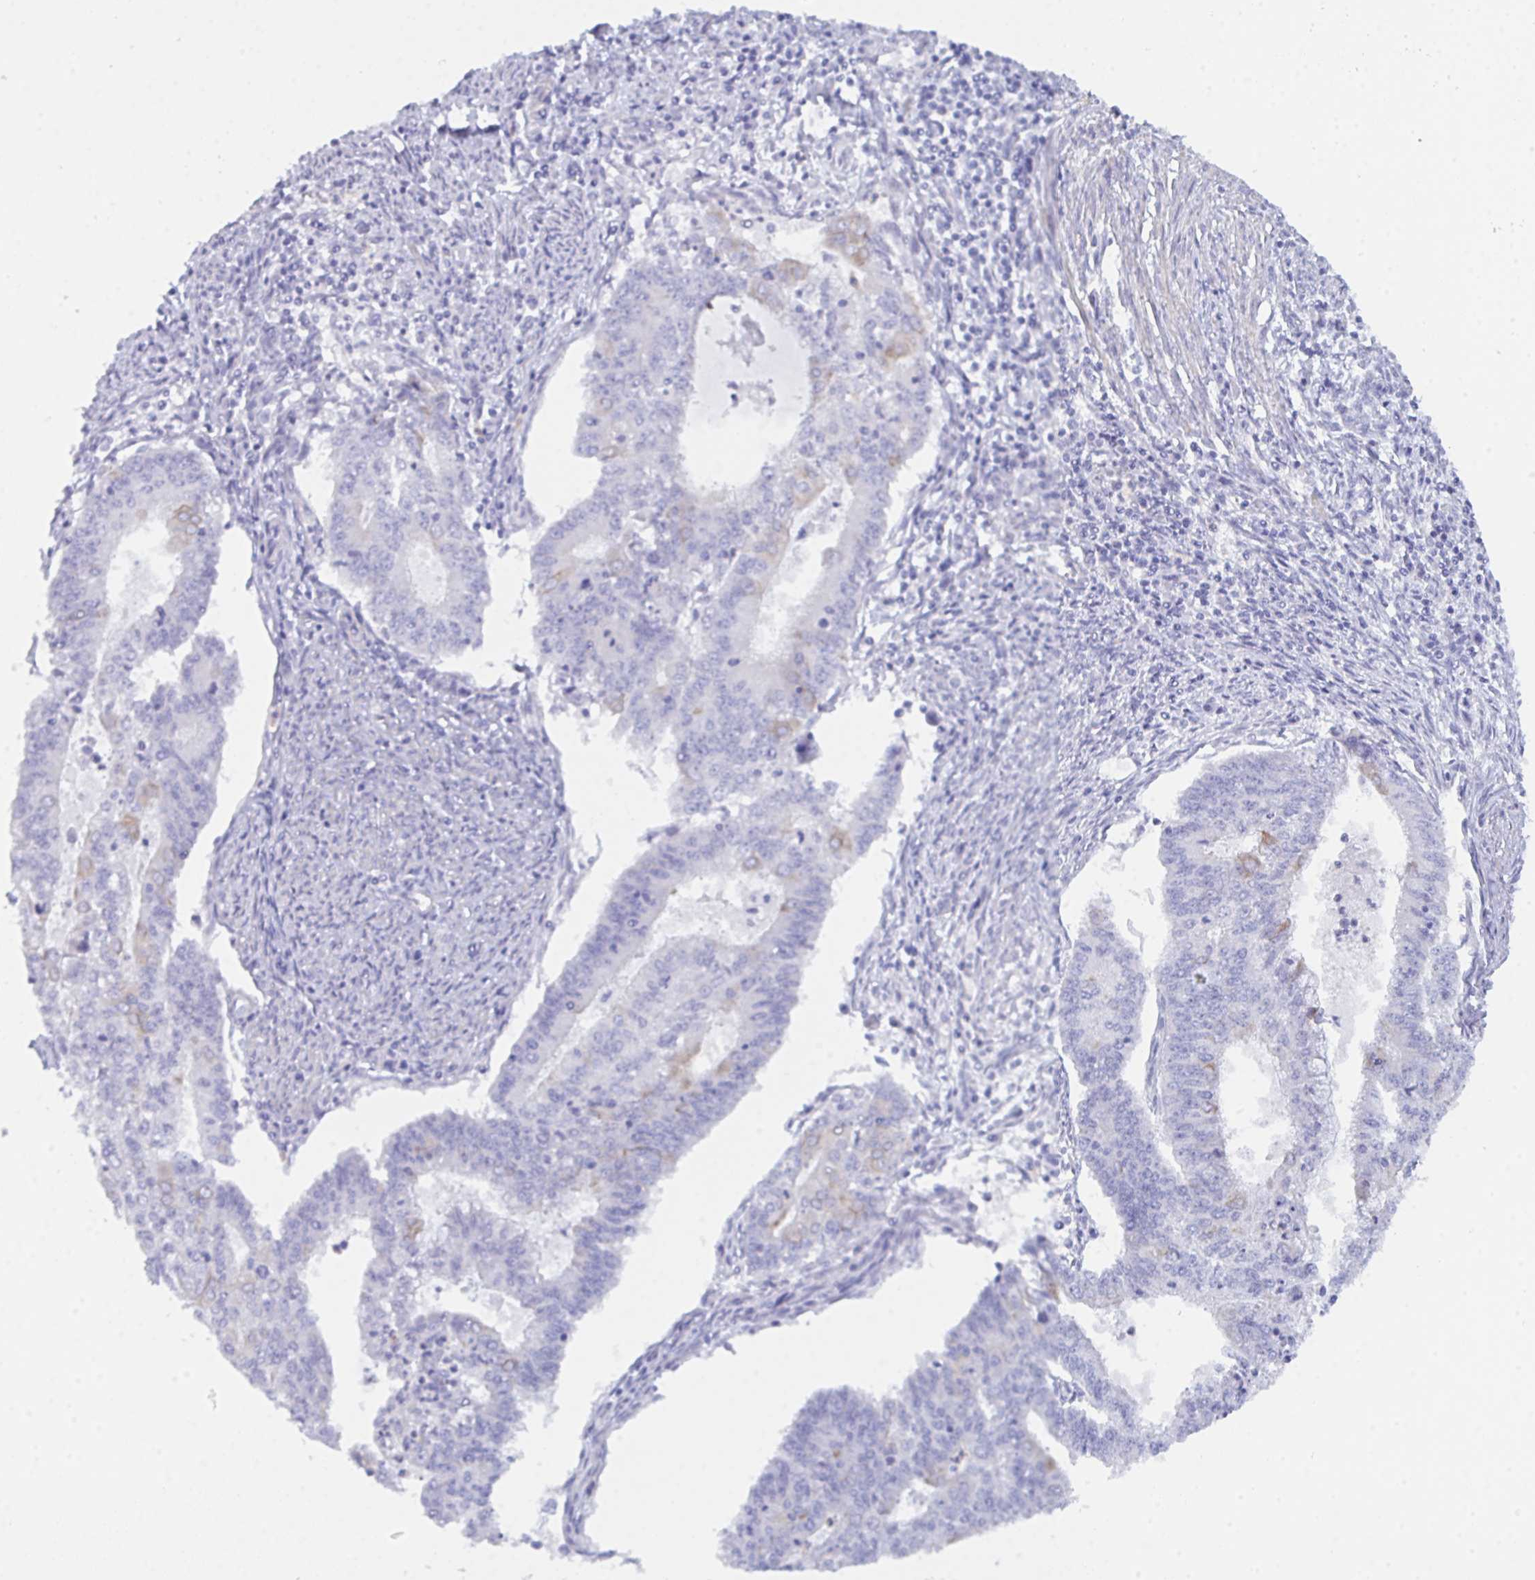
{"staining": {"intensity": "negative", "quantity": "none", "location": "none"}, "tissue": "endometrial cancer", "cell_type": "Tumor cells", "image_type": "cancer", "snomed": [{"axis": "morphology", "description": "Adenocarcinoma, NOS"}, {"axis": "topography", "description": "Endometrium"}], "caption": "There is no significant positivity in tumor cells of adenocarcinoma (endometrial).", "gene": "CEP170B", "patient": {"sex": "female", "age": 61}}